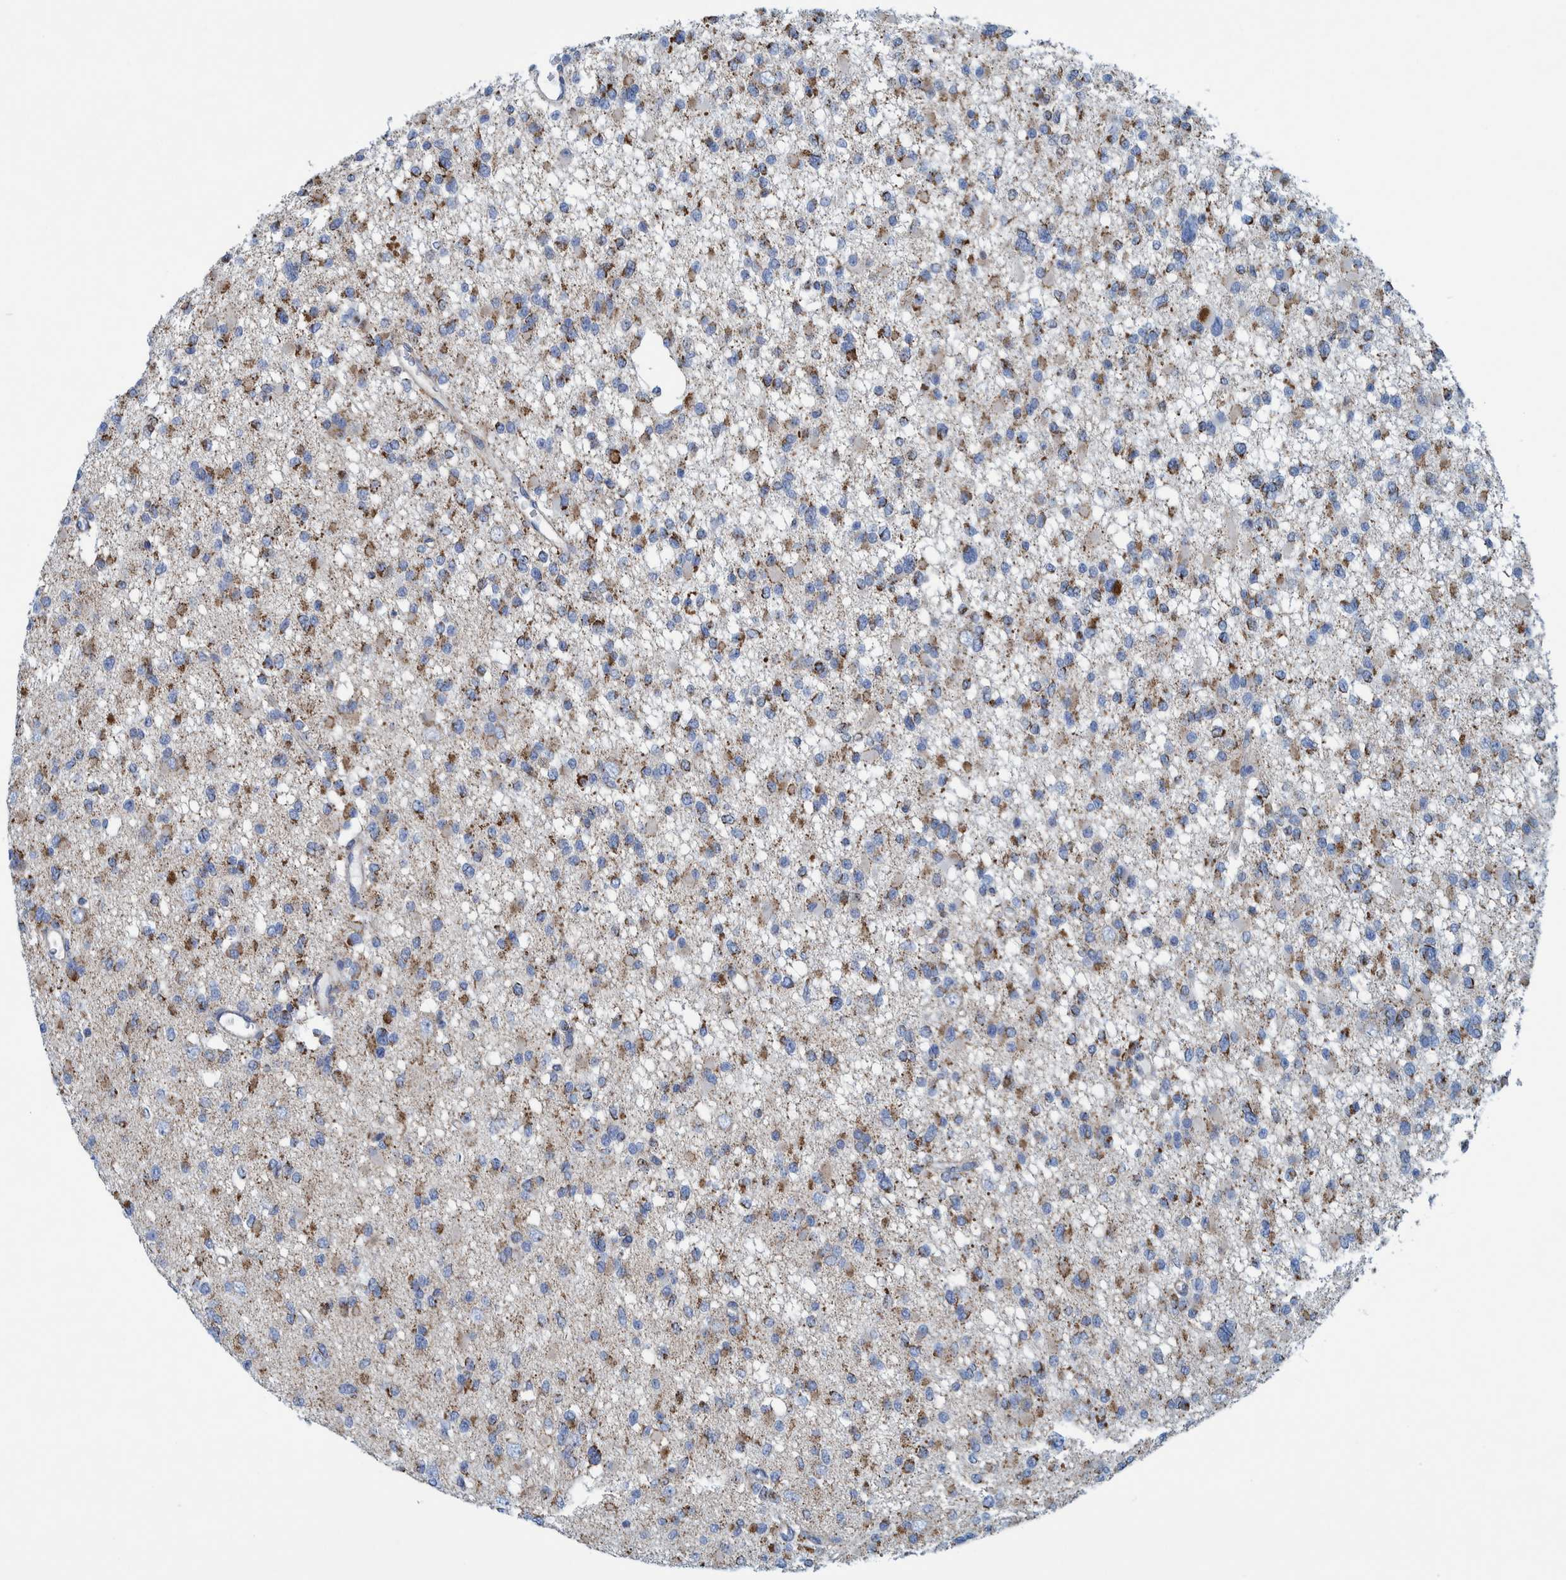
{"staining": {"intensity": "moderate", "quantity": ">75%", "location": "cytoplasmic/membranous"}, "tissue": "glioma", "cell_type": "Tumor cells", "image_type": "cancer", "snomed": [{"axis": "morphology", "description": "Glioma, malignant, Low grade"}, {"axis": "topography", "description": "Brain"}], "caption": "IHC micrograph of neoplastic tissue: glioma stained using IHC demonstrates medium levels of moderate protein expression localized specifically in the cytoplasmic/membranous of tumor cells, appearing as a cytoplasmic/membranous brown color.", "gene": "MRPS7", "patient": {"sex": "female", "age": 22}}